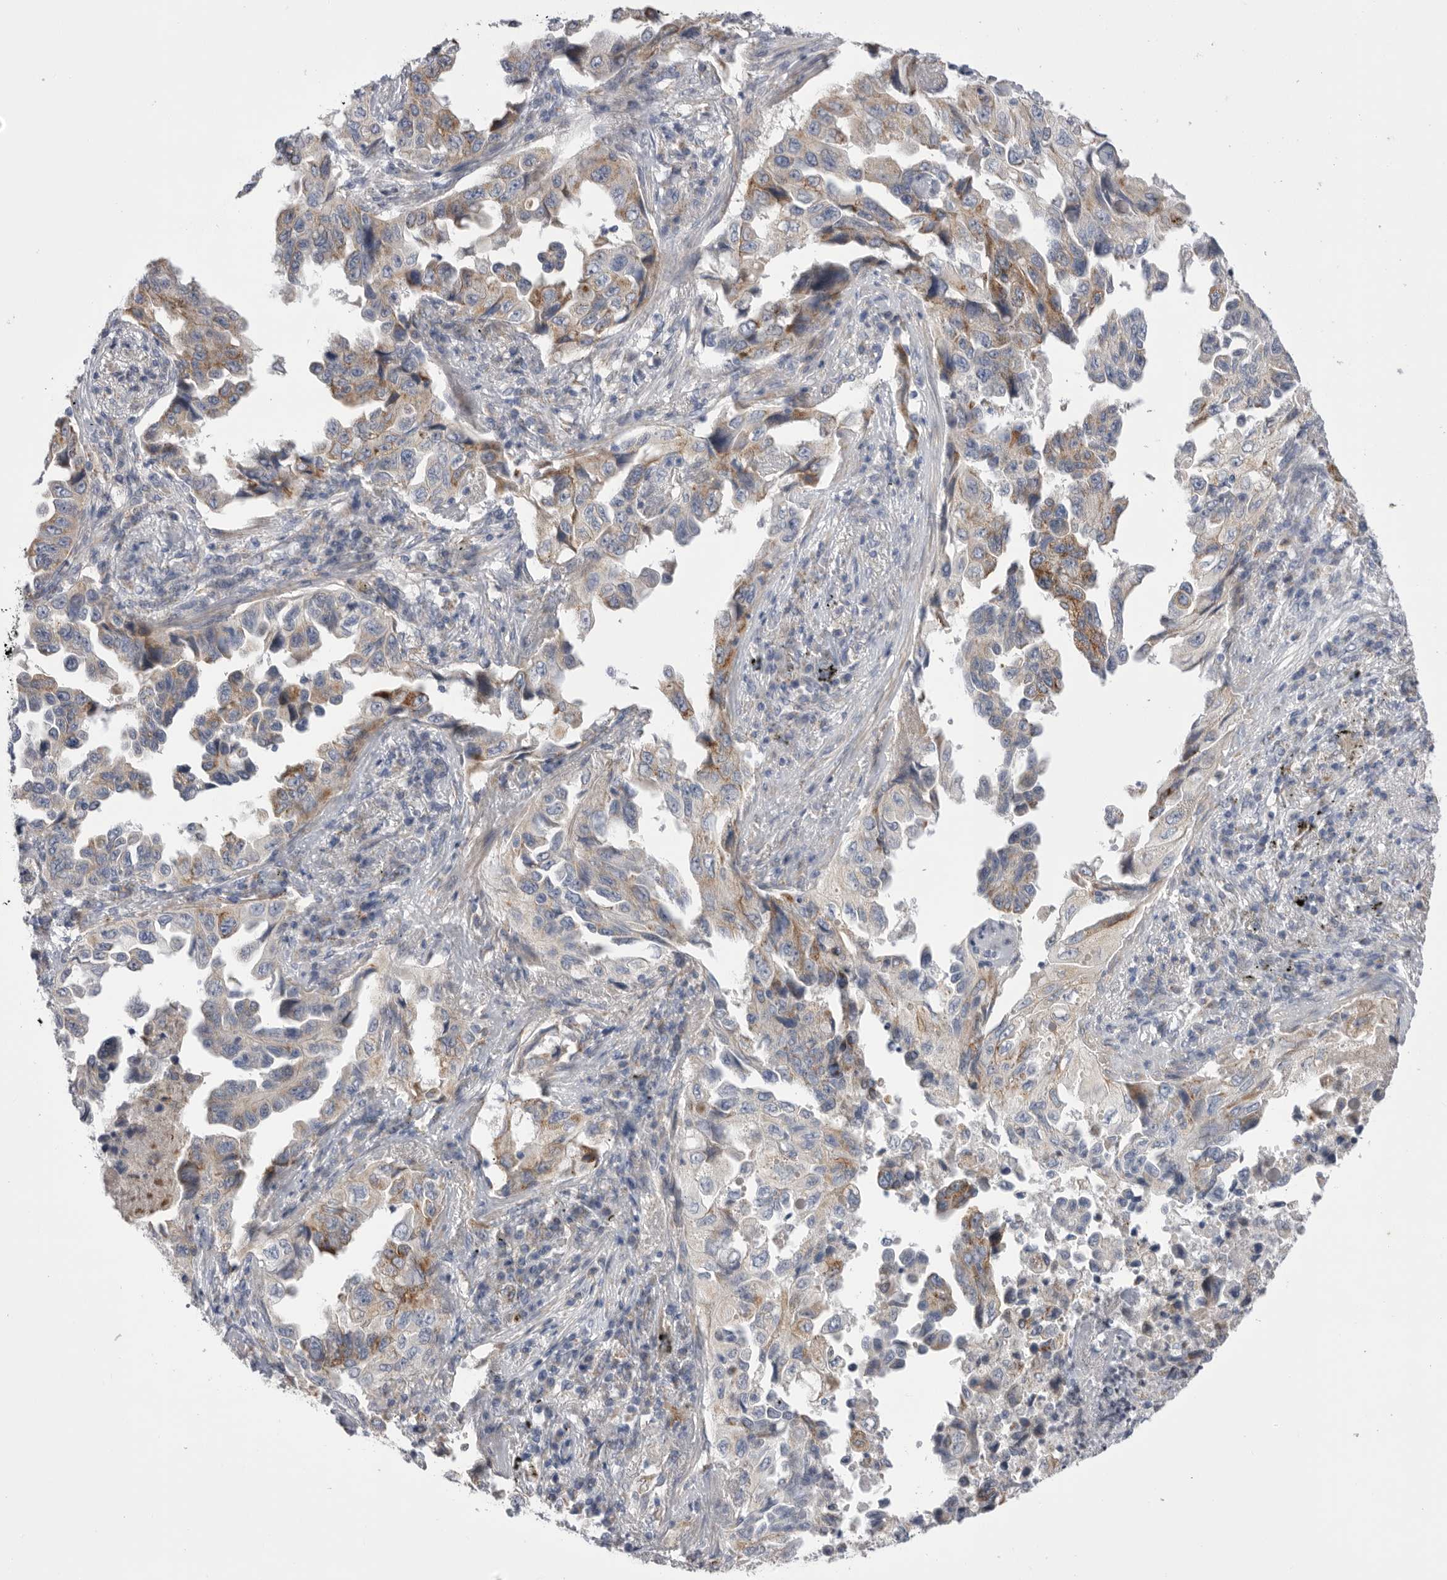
{"staining": {"intensity": "moderate", "quantity": "25%-75%", "location": "cytoplasmic/membranous"}, "tissue": "lung cancer", "cell_type": "Tumor cells", "image_type": "cancer", "snomed": [{"axis": "morphology", "description": "Adenocarcinoma, NOS"}, {"axis": "topography", "description": "Lung"}], "caption": "Protein staining reveals moderate cytoplasmic/membranous staining in about 25%-75% of tumor cells in adenocarcinoma (lung).", "gene": "CCDC126", "patient": {"sex": "female", "age": 51}}